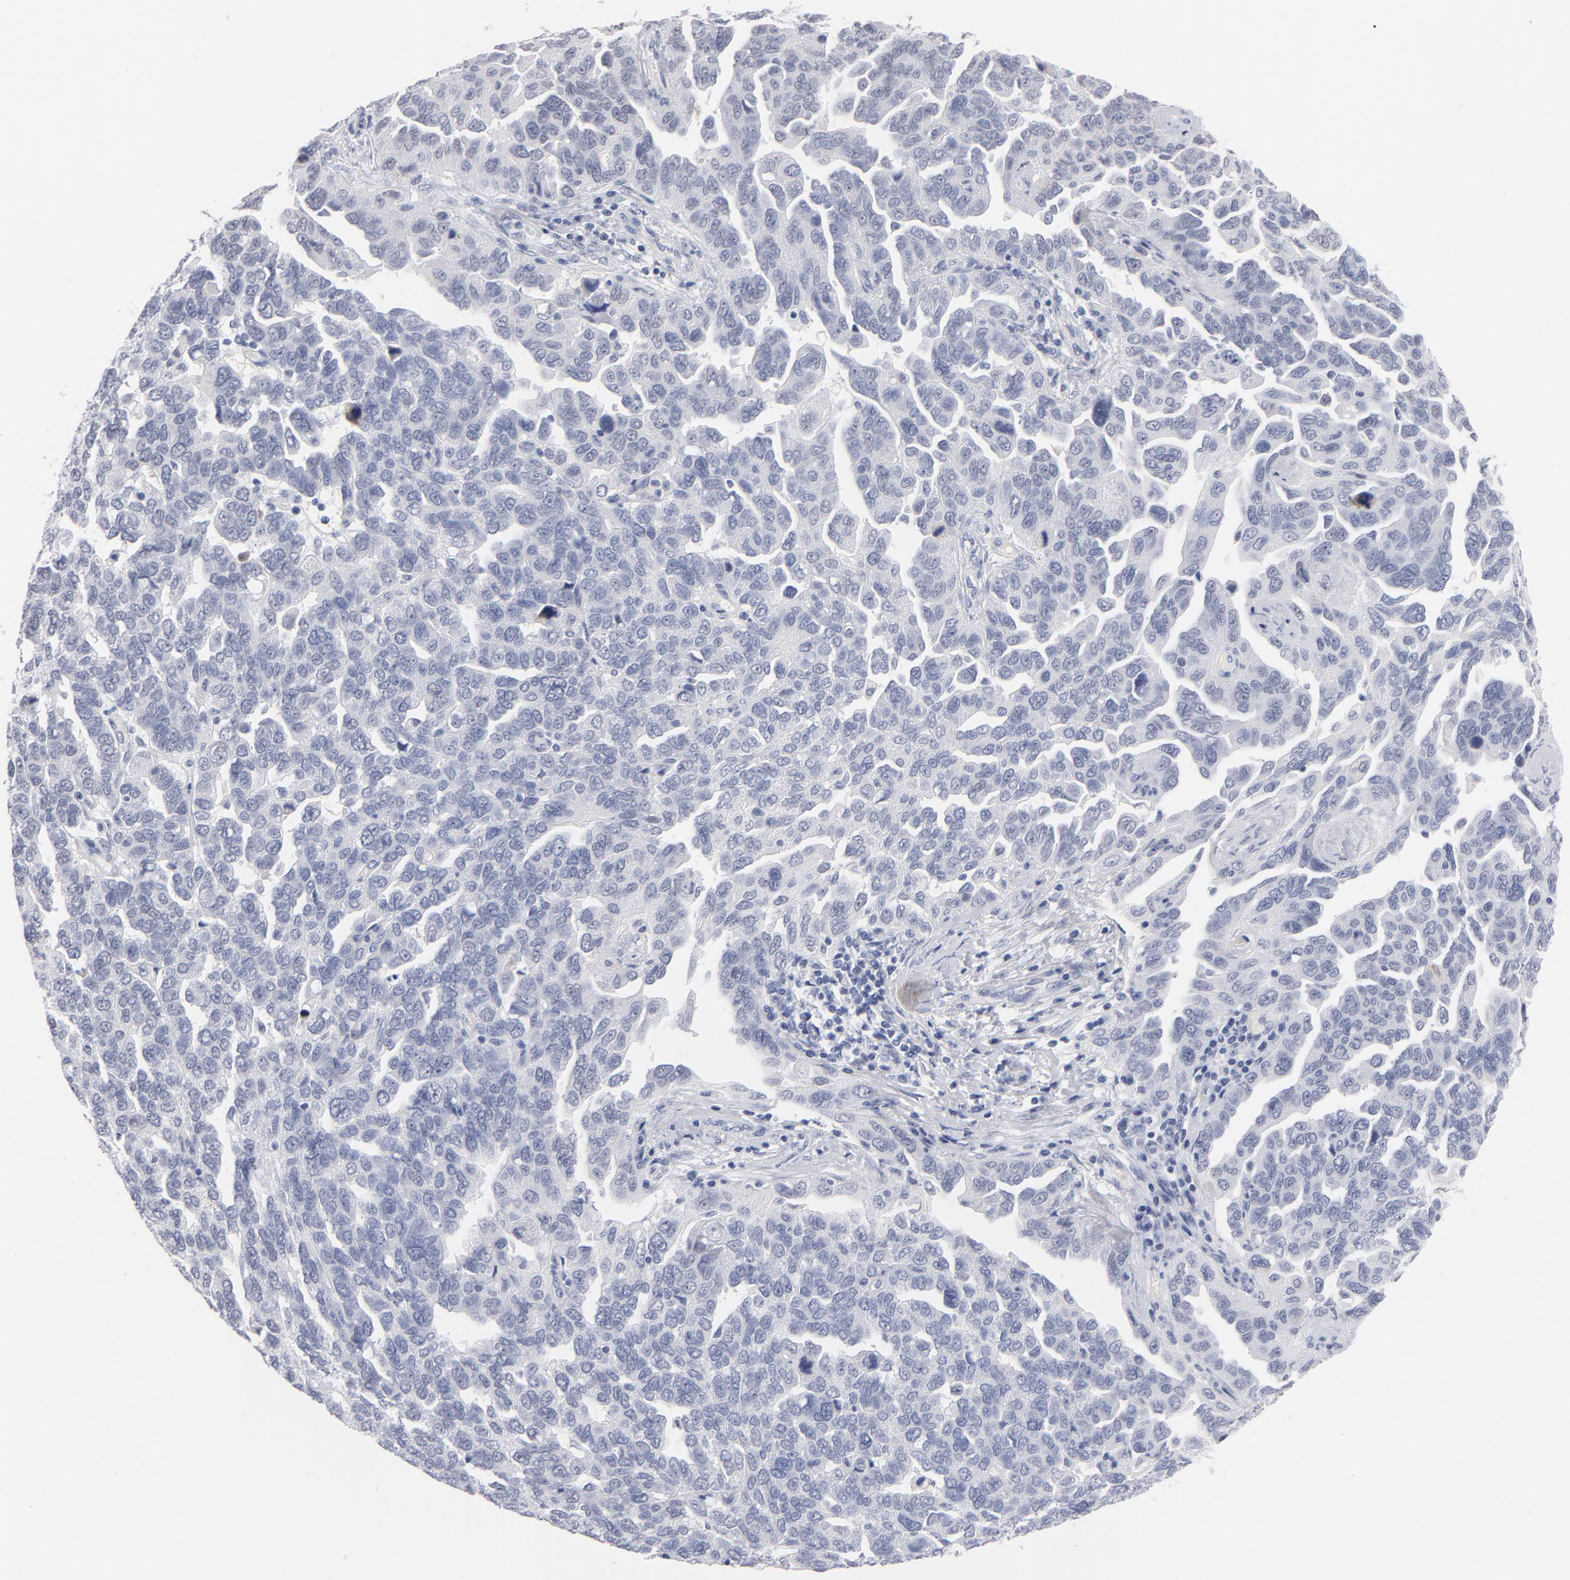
{"staining": {"intensity": "negative", "quantity": "none", "location": "none"}, "tissue": "ovarian cancer", "cell_type": "Tumor cells", "image_type": "cancer", "snomed": [{"axis": "morphology", "description": "Cystadenocarcinoma, serous, NOS"}, {"axis": "topography", "description": "Ovary"}], "caption": "This is an immunohistochemistry (IHC) micrograph of ovarian cancer (serous cystadenocarcinoma). There is no positivity in tumor cells.", "gene": "KHNYN", "patient": {"sex": "female", "age": 64}}